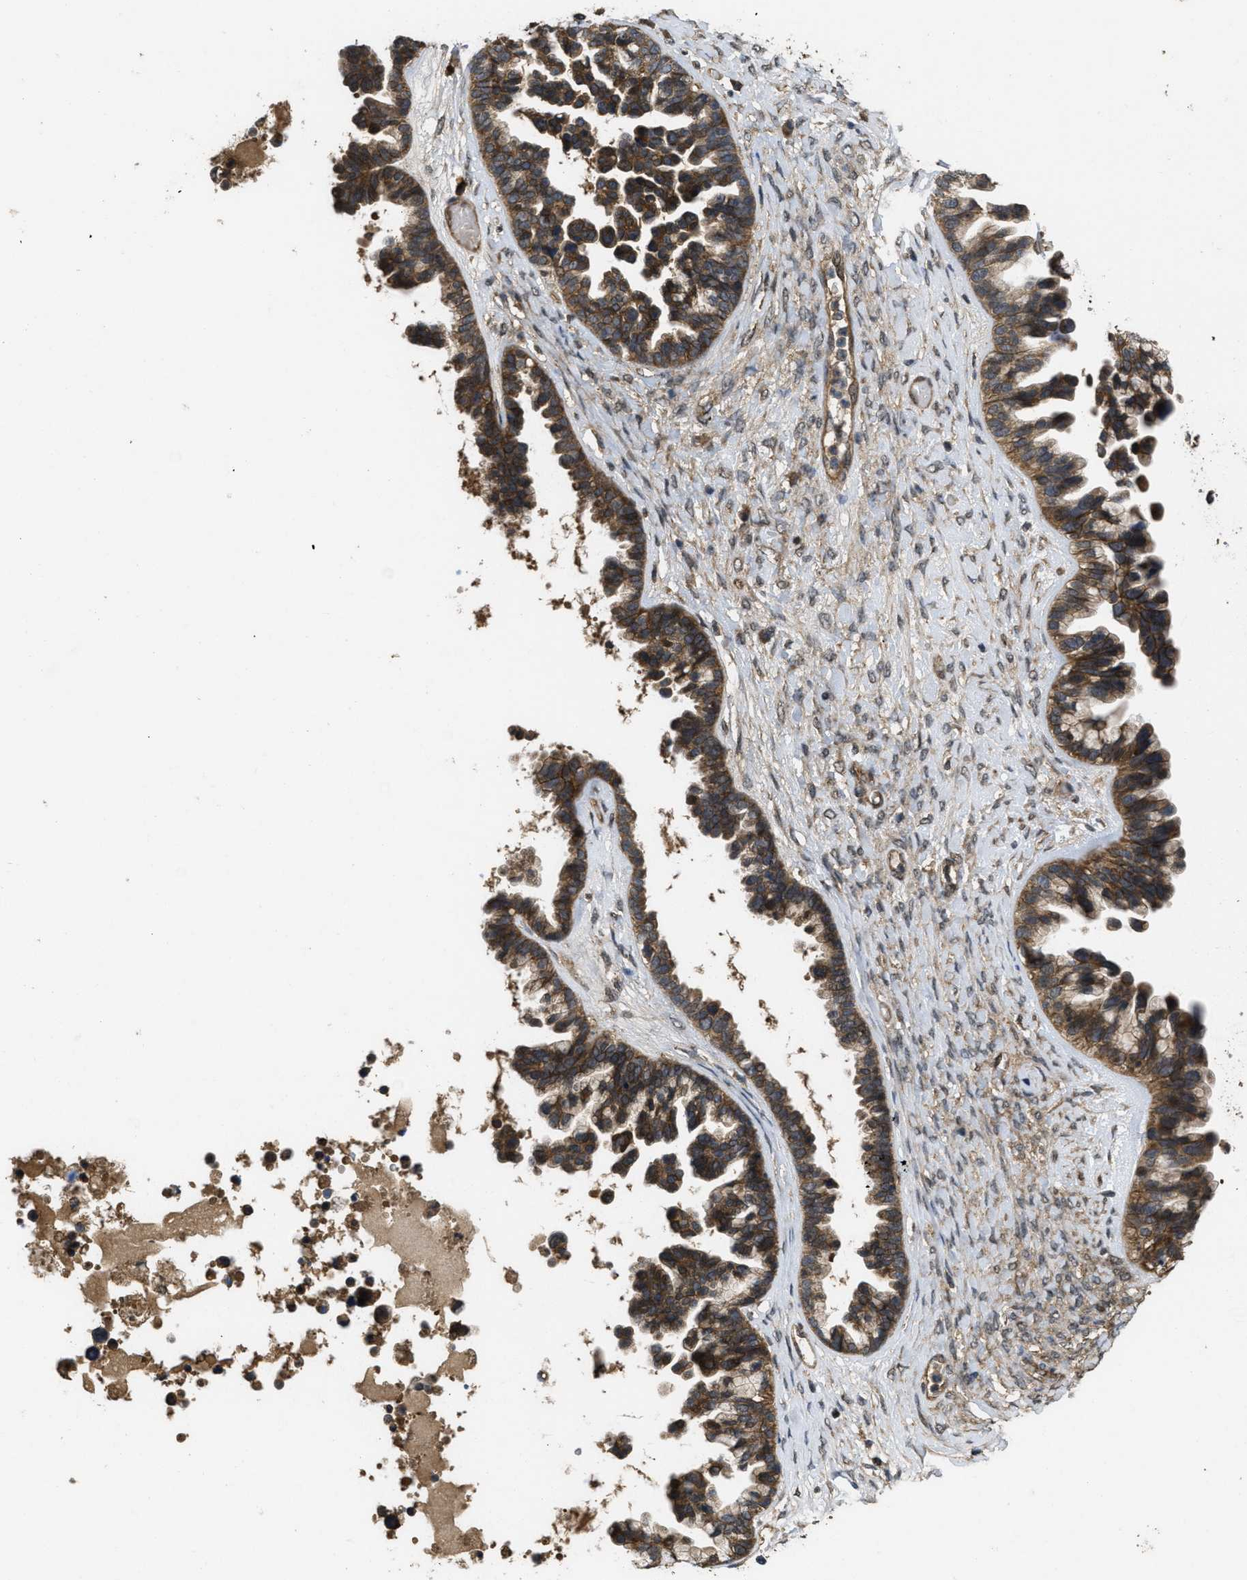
{"staining": {"intensity": "moderate", "quantity": ">75%", "location": "cytoplasmic/membranous"}, "tissue": "ovarian cancer", "cell_type": "Tumor cells", "image_type": "cancer", "snomed": [{"axis": "morphology", "description": "Cystadenocarcinoma, serous, NOS"}, {"axis": "topography", "description": "Ovary"}], "caption": "Protein staining by immunohistochemistry displays moderate cytoplasmic/membranous expression in about >75% of tumor cells in ovarian cancer. (brown staining indicates protein expression, while blue staining denotes nuclei).", "gene": "FZD6", "patient": {"sex": "female", "age": 56}}